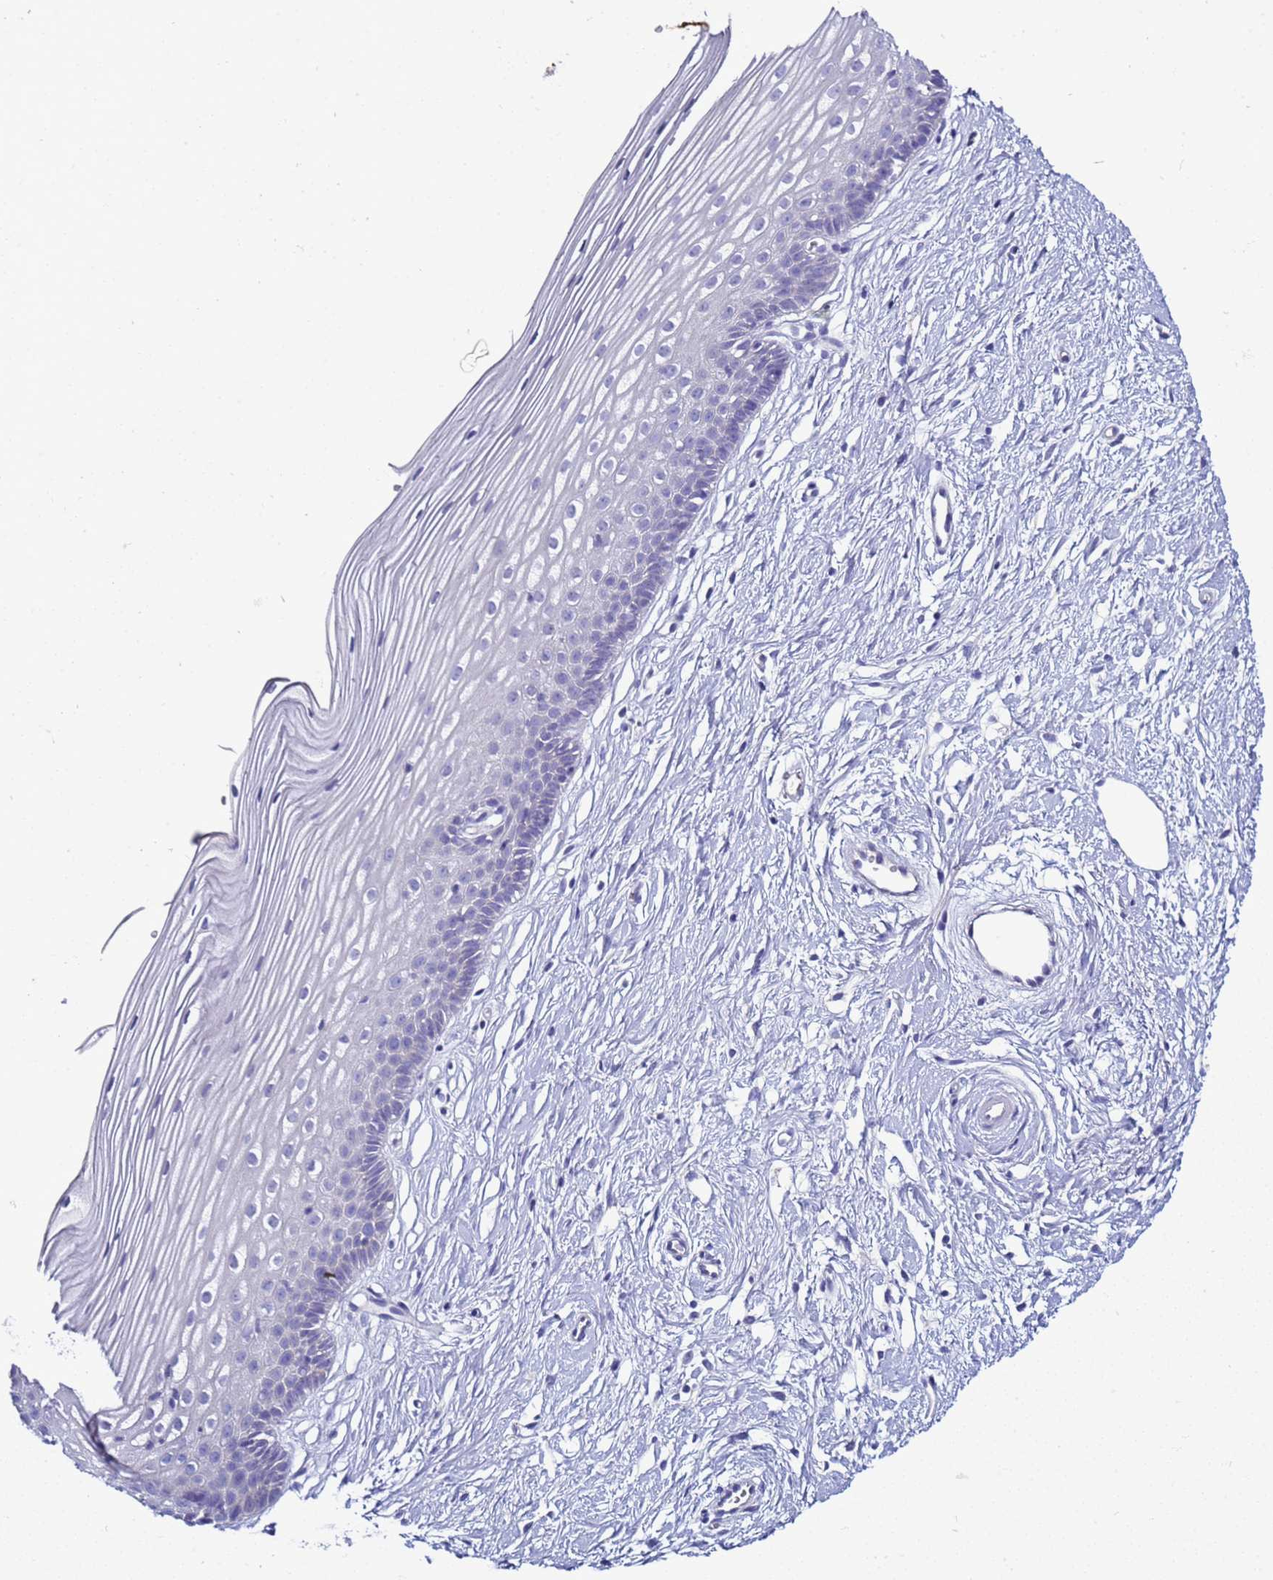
{"staining": {"intensity": "negative", "quantity": "none", "location": "none"}, "tissue": "cervix", "cell_type": "Glandular cells", "image_type": "normal", "snomed": [{"axis": "morphology", "description": "Normal tissue, NOS"}, {"axis": "topography", "description": "Cervix"}], "caption": "Immunohistochemistry micrograph of normal human cervix stained for a protein (brown), which shows no positivity in glandular cells.", "gene": "C4orf46", "patient": {"sex": "female", "age": 40}}